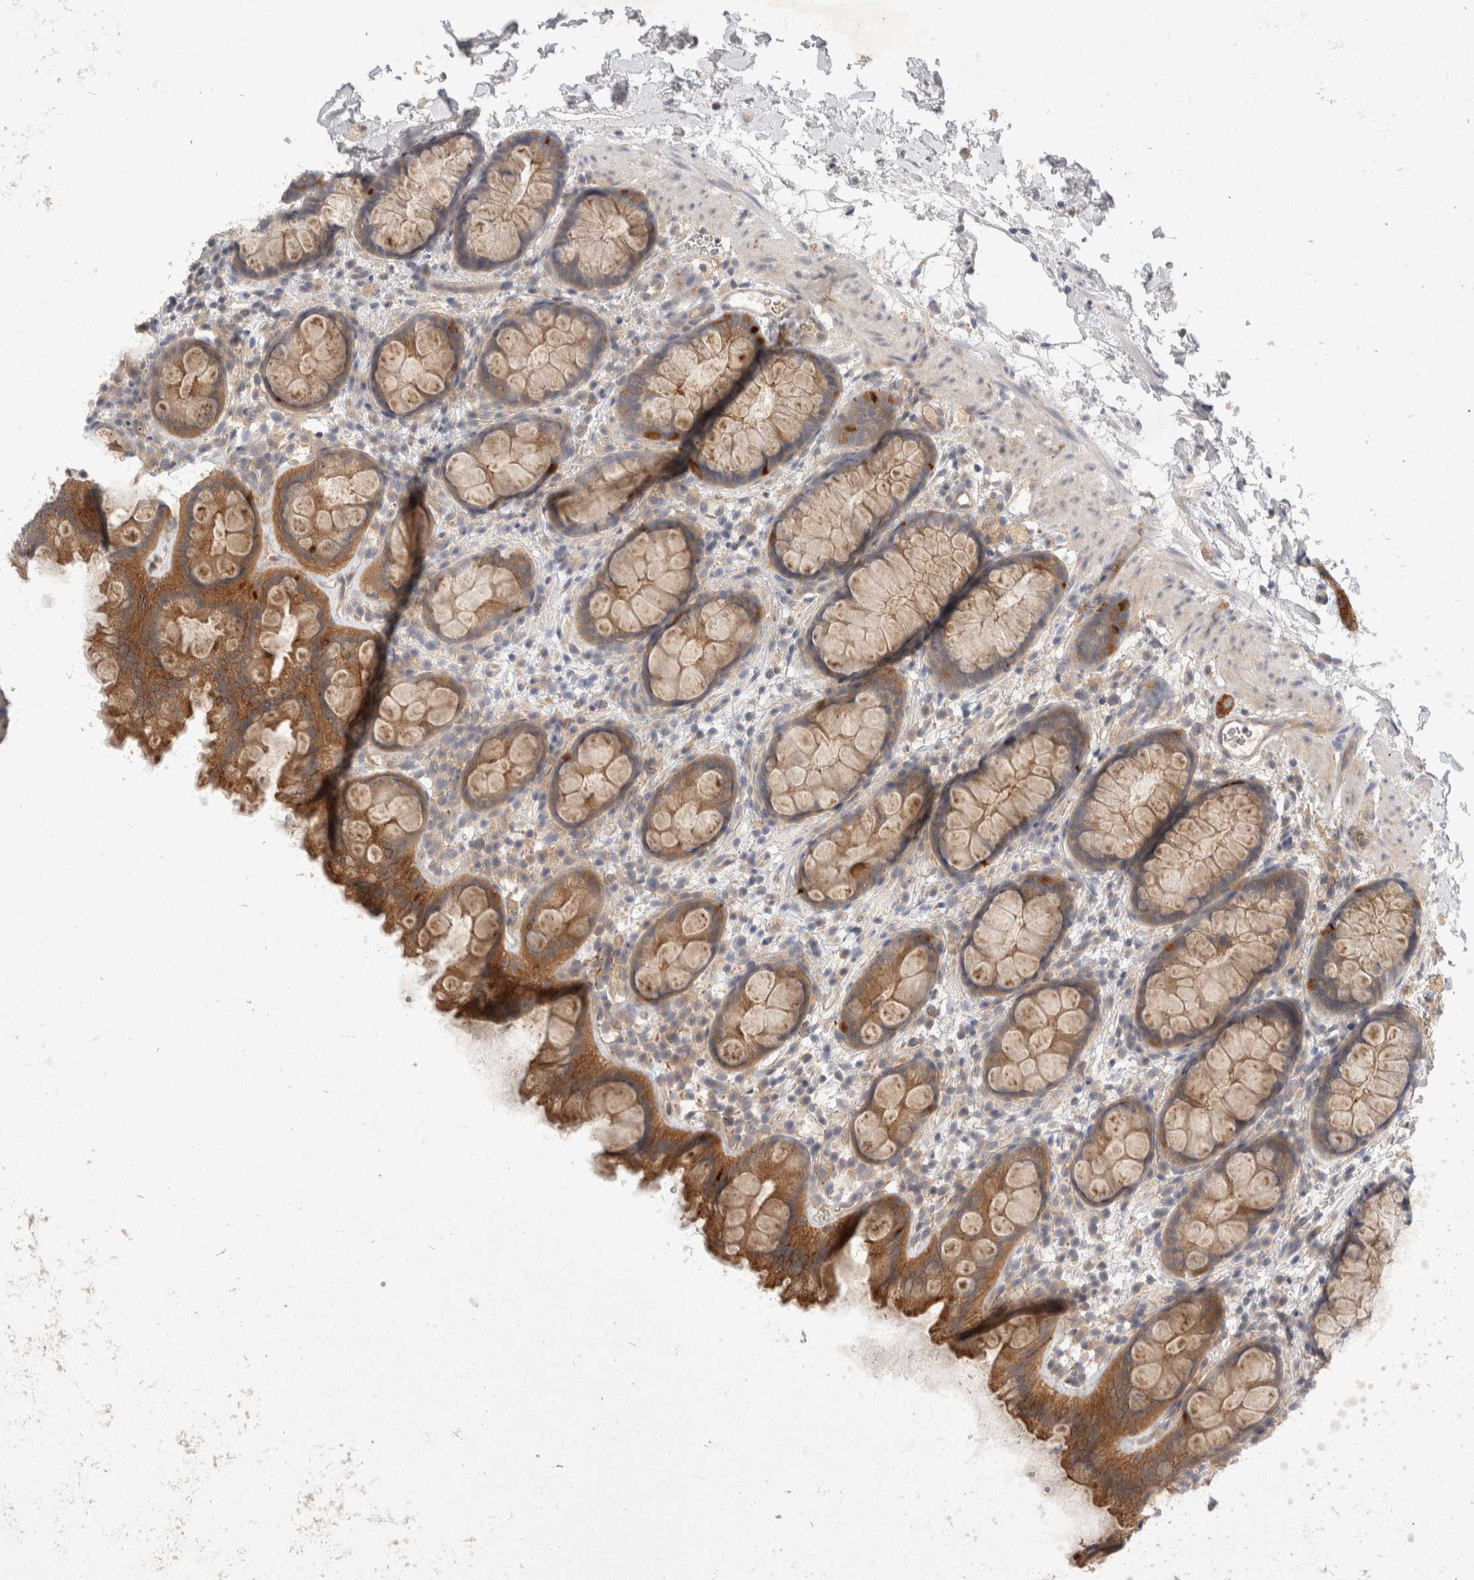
{"staining": {"intensity": "moderate", "quantity": ">75%", "location": "cytoplasmic/membranous"}, "tissue": "rectum", "cell_type": "Glandular cells", "image_type": "normal", "snomed": [{"axis": "morphology", "description": "Normal tissue, NOS"}, {"axis": "topography", "description": "Rectum"}], "caption": "The micrograph exhibits immunohistochemical staining of normal rectum. There is moderate cytoplasmic/membranous expression is present in approximately >75% of glandular cells.", "gene": "TOM1L2", "patient": {"sex": "female", "age": 65}}